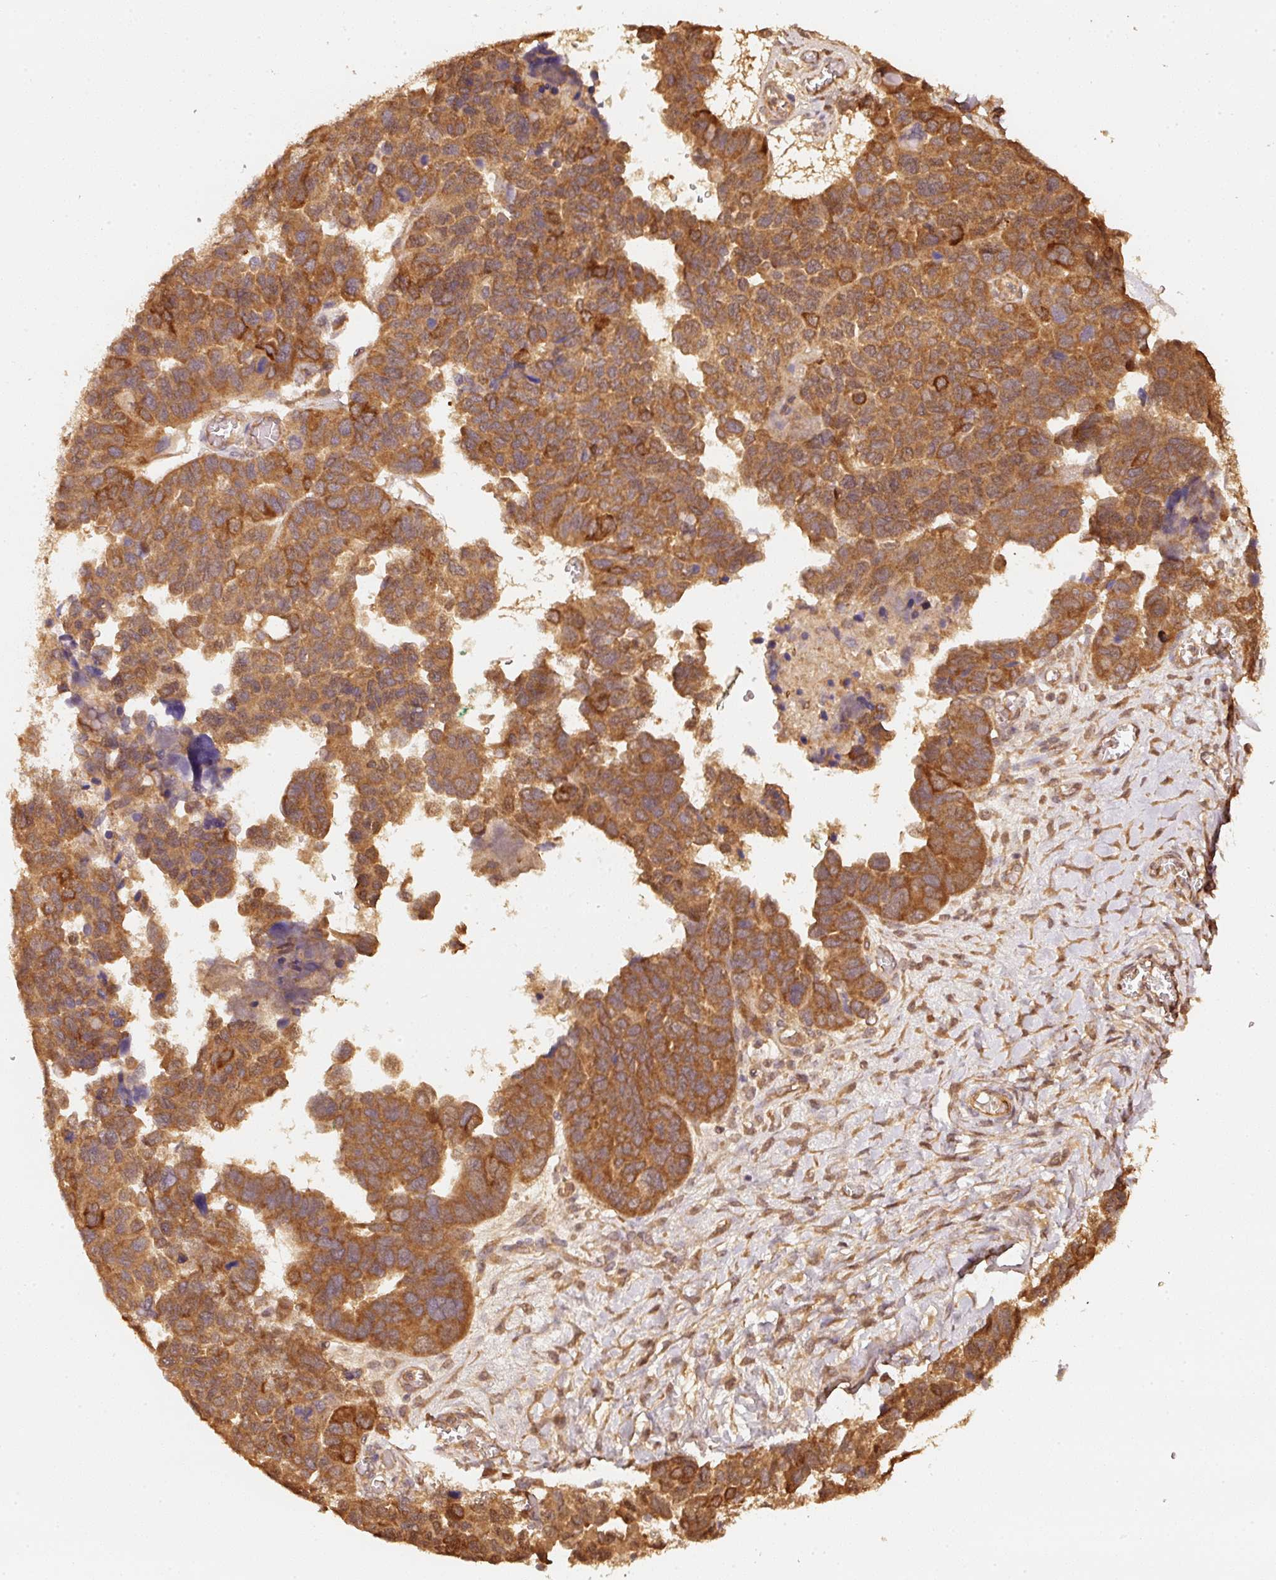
{"staining": {"intensity": "strong", "quantity": ">75%", "location": "cytoplasmic/membranous"}, "tissue": "ovarian cancer", "cell_type": "Tumor cells", "image_type": "cancer", "snomed": [{"axis": "morphology", "description": "Cystadenocarcinoma, serous, NOS"}, {"axis": "topography", "description": "Ovary"}], "caption": "Immunohistochemistry (DAB (3,3'-diaminobenzidine)) staining of ovarian cancer reveals strong cytoplasmic/membranous protein positivity in about >75% of tumor cells. Using DAB (3,3'-diaminobenzidine) (brown) and hematoxylin (blue) stains, captured at high magnification using brightfield microscopy.", "gene": "STAU1", "patient": {"sex": "female", "age": 64}}